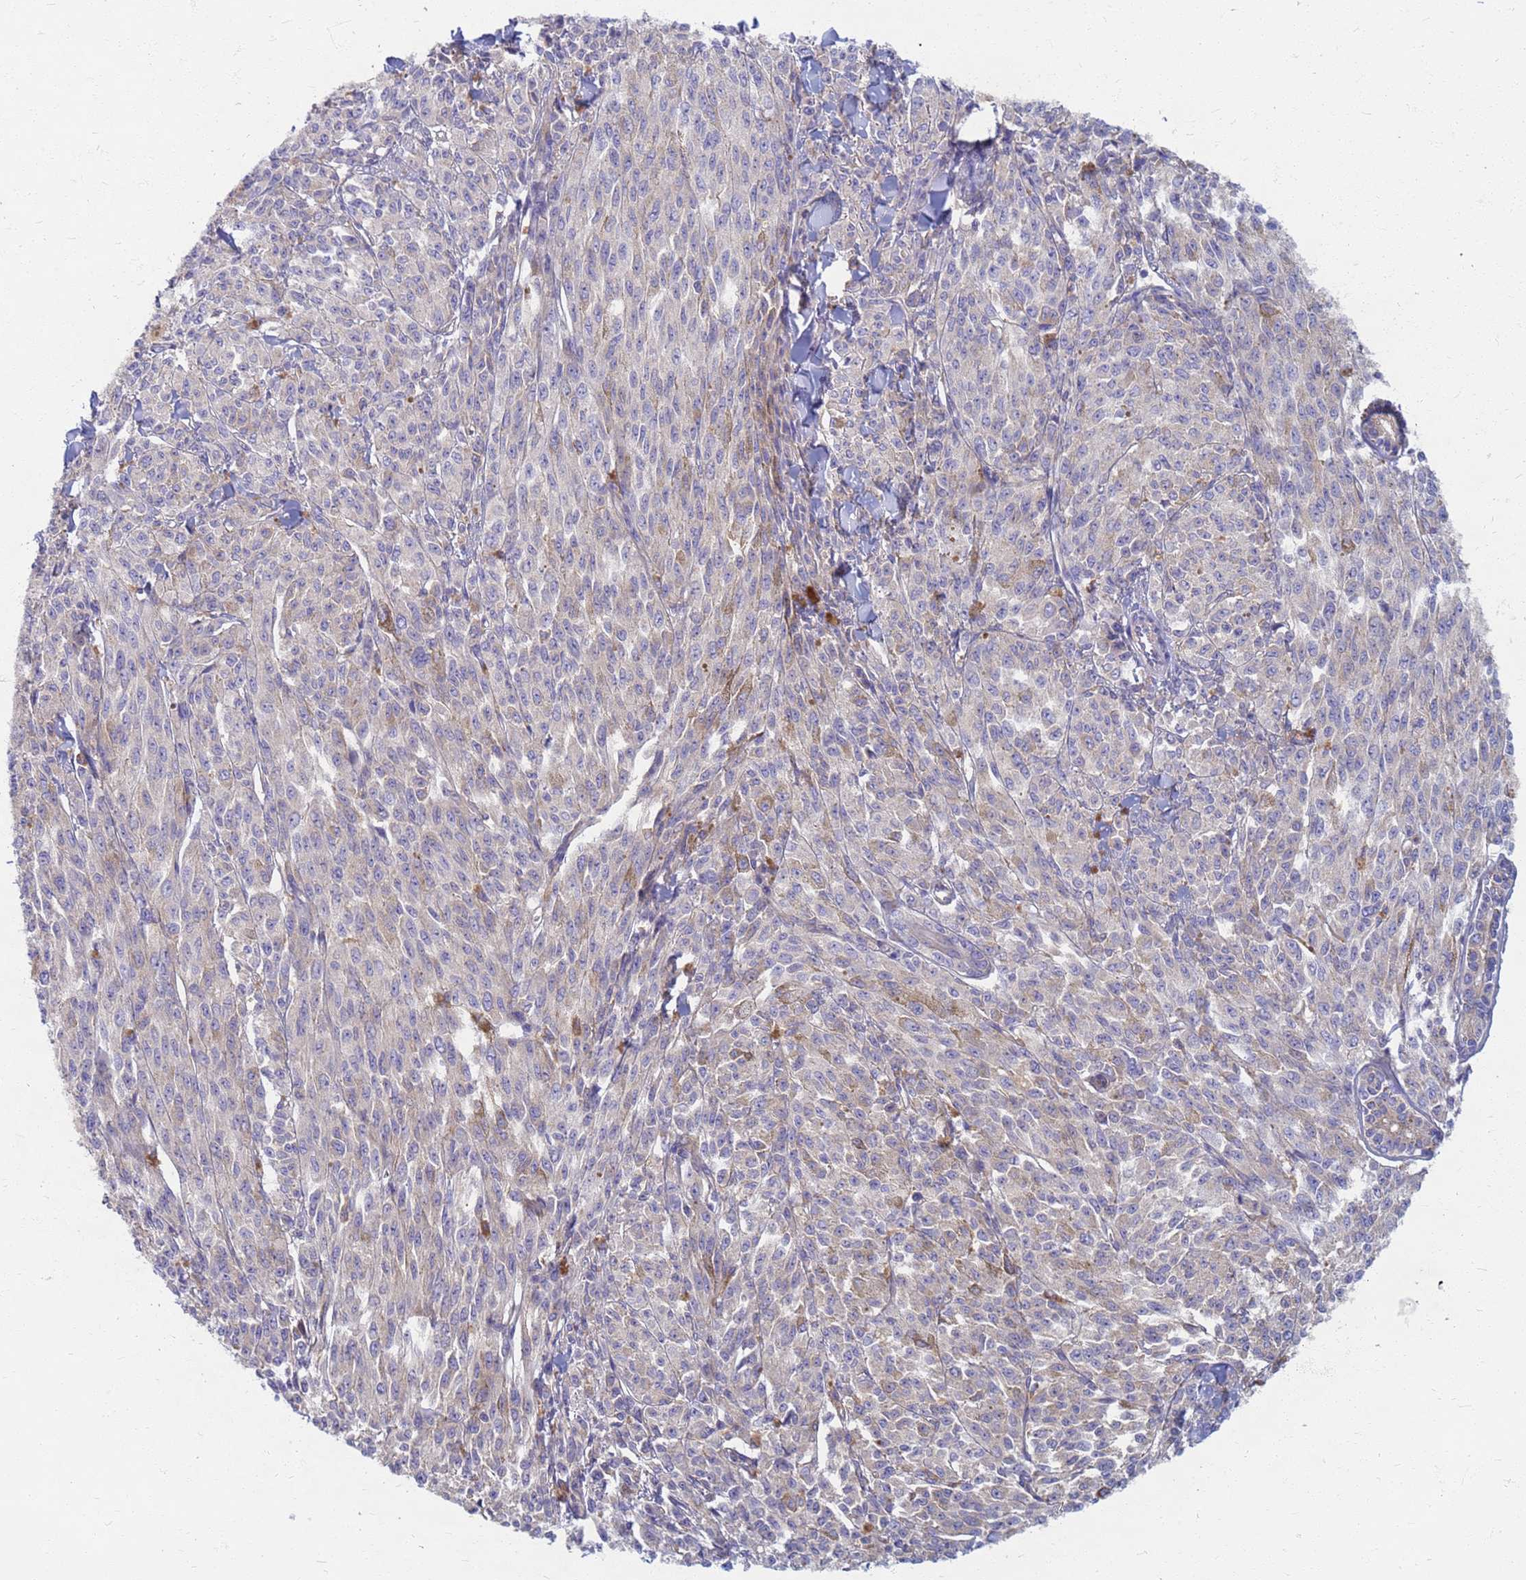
{"staining": {"intensity": "moderate", "quantity": "<25%", "location": "cytoplasmic/membranous"}, "tissue": "melanoma", "cell_type": "Tumor cells", "image_type": "cancer", "snomed": [{"axis": "morphology", "description": "Malignant melanoma, NOS"}, {"axis": "topography", "description": "Skin"}], "caption": "IHC of human malignant melanoma reveals low levels of moderate cytoplasmic/membranous staining in about <25% of tumor cells.", "gene": "EEA1", "patient": {"sex": "female", "age": 52}}